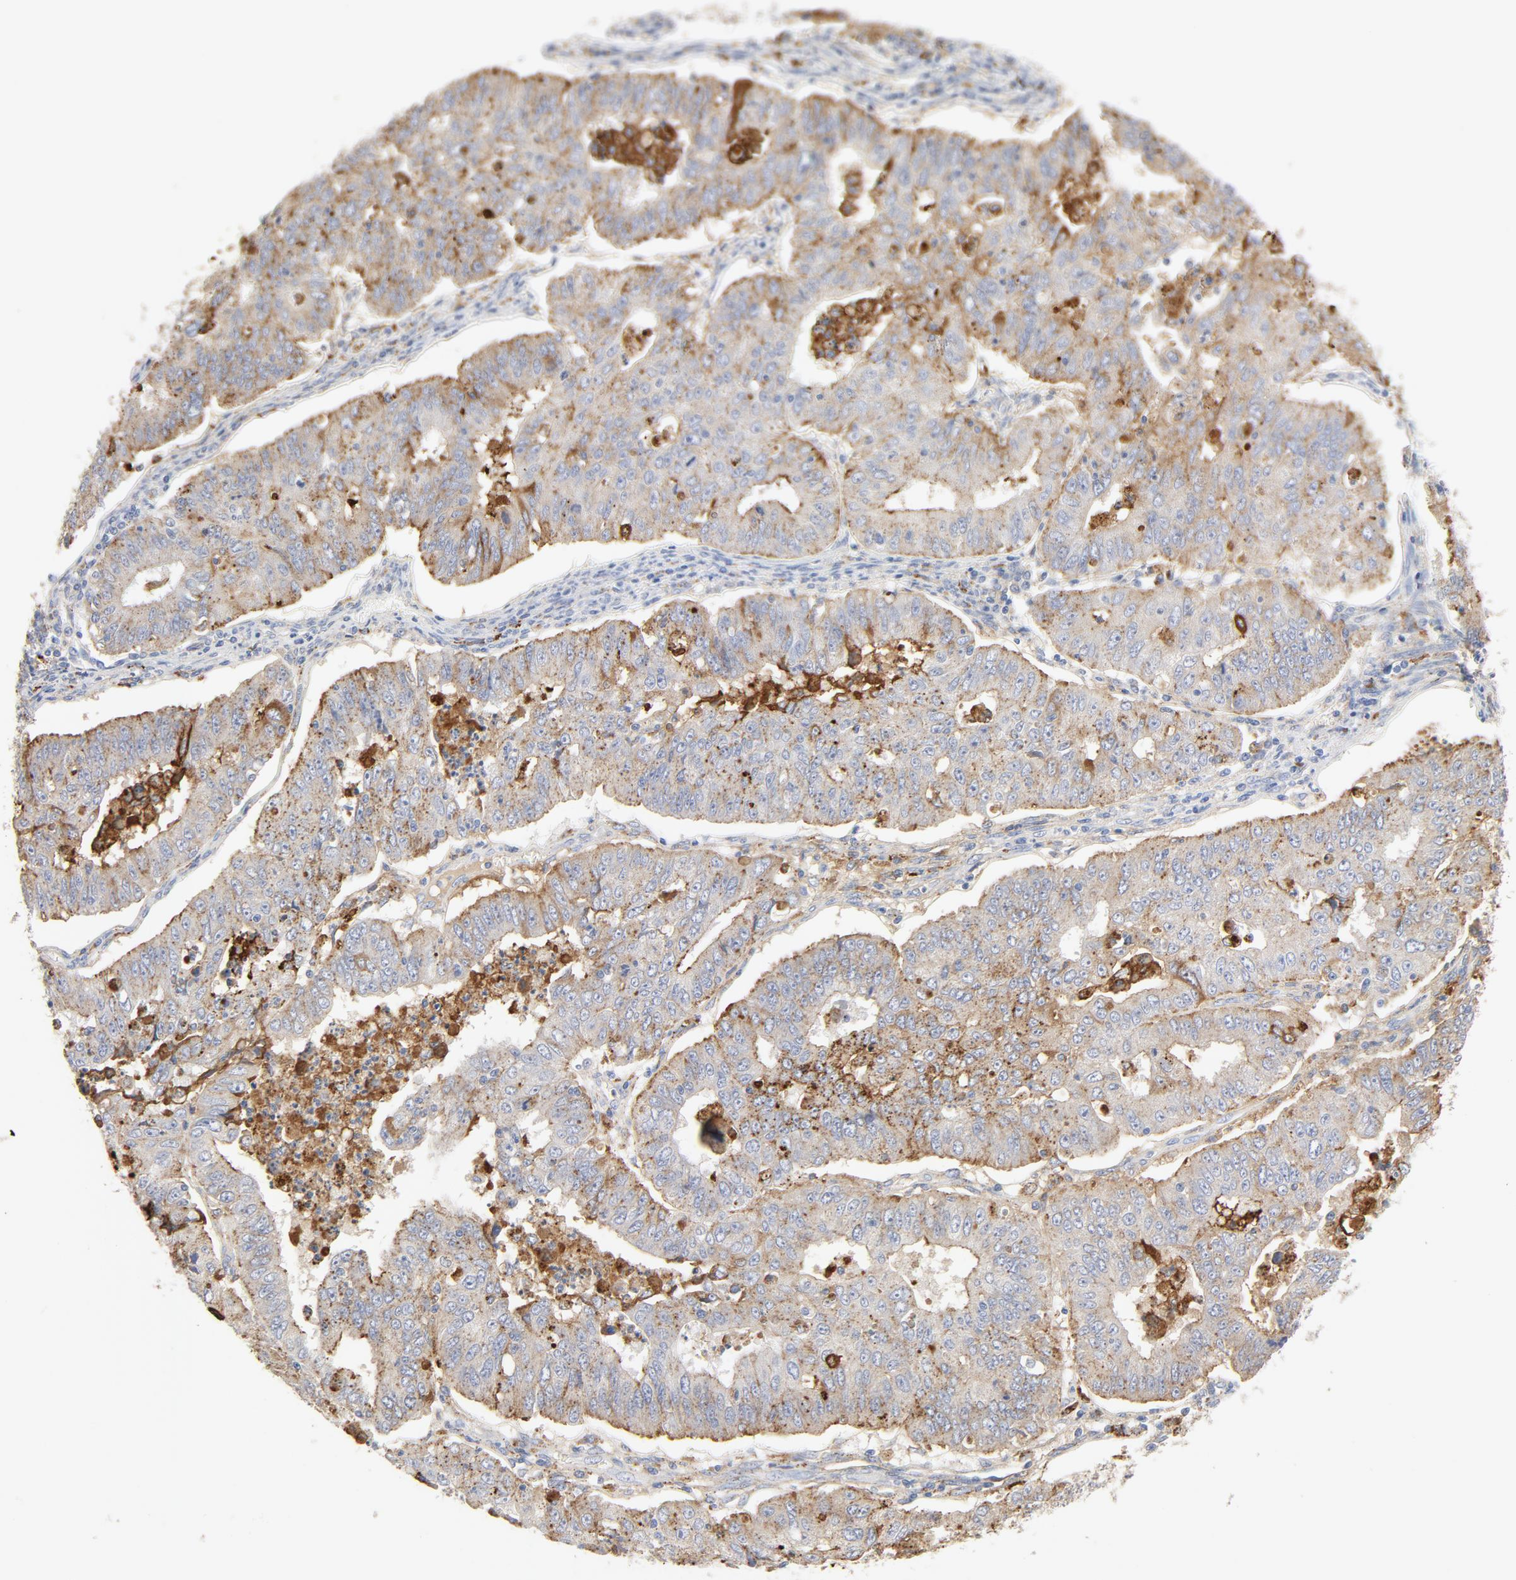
{"staining": {"intensity": "moderate", "quantity": "25%-75%", "location": "cytoplasmic/membranous"}, "tissue": "endometrial cancer", "cell_type": "Tumor cells", "image_type": "cancer", "snomed": [{"axis": "morphology", "description": "Adenocarcinoma, NOS"}, {"axis": "topography", "description": "Endometrium"}], "caption": "A brown stain highlights moderate cytoplasmic/membranous expression of a protein in human endometrial adenocarcinoma tumor cells. Immunohistochemistry stains the protein in brown and the nuclei are stained blue.", "gene": "MAGEB17", "patient": {"sex": "female", "age": 42}}